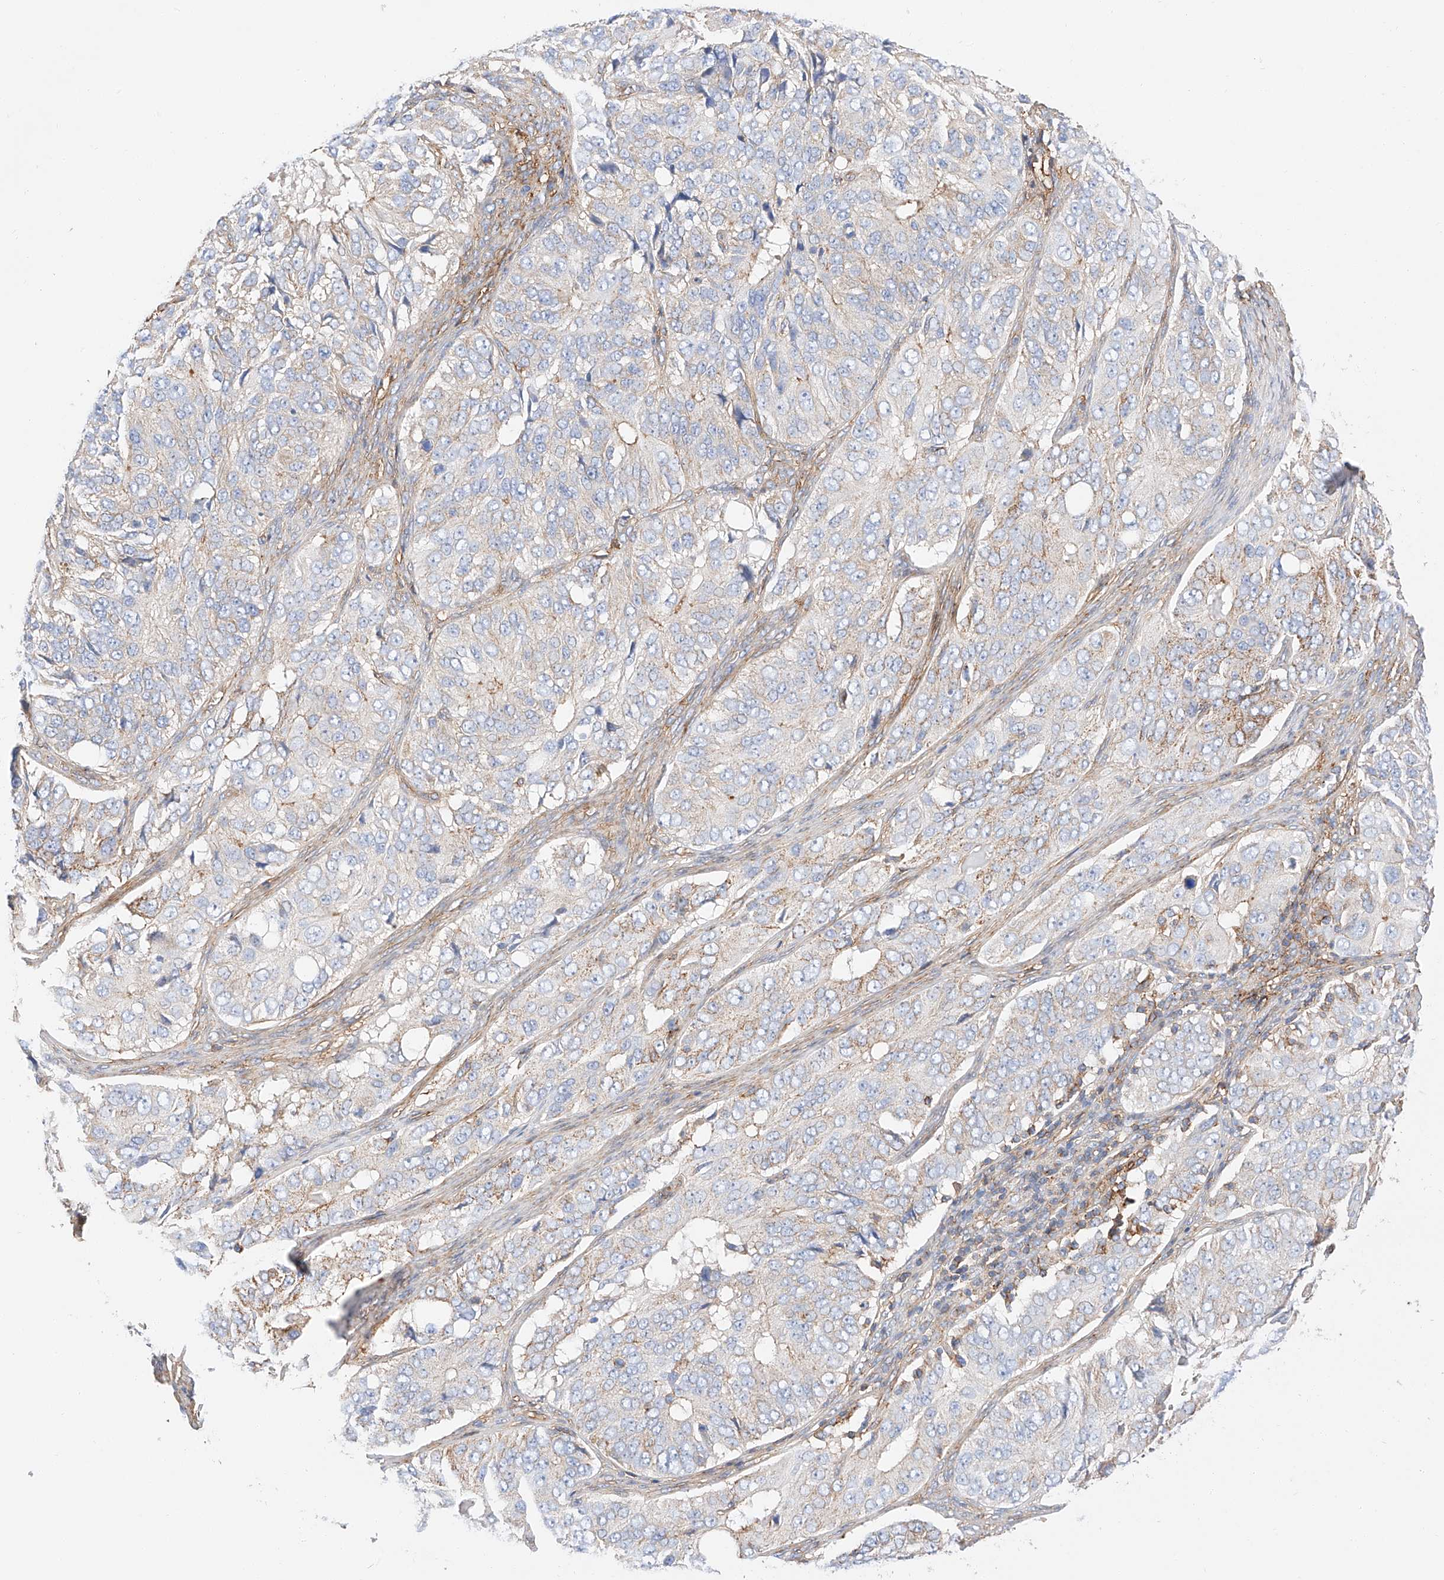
{"staining": {"intensity": "weak", "quantity": "<25%", "location": "cytoplasmic/membranous"}, "tissue": "ovarian cancer", "cell_type": "Tumor cells", "image_type": "cancer", "snomed": [{"axis": "morphology", "description": "Carcinoma, endometroid"}, {"axis": "topography", "description": "Ovary"}], "caption": "This micrograph is of ovarian endometroid carcinoma stained with IHC to label a protein in brown with the nuclei are counter-stained blue. There is no staining in tumor cells.", "gene": "HAUS4", "patient": {"sex": "female", "age": 51}}